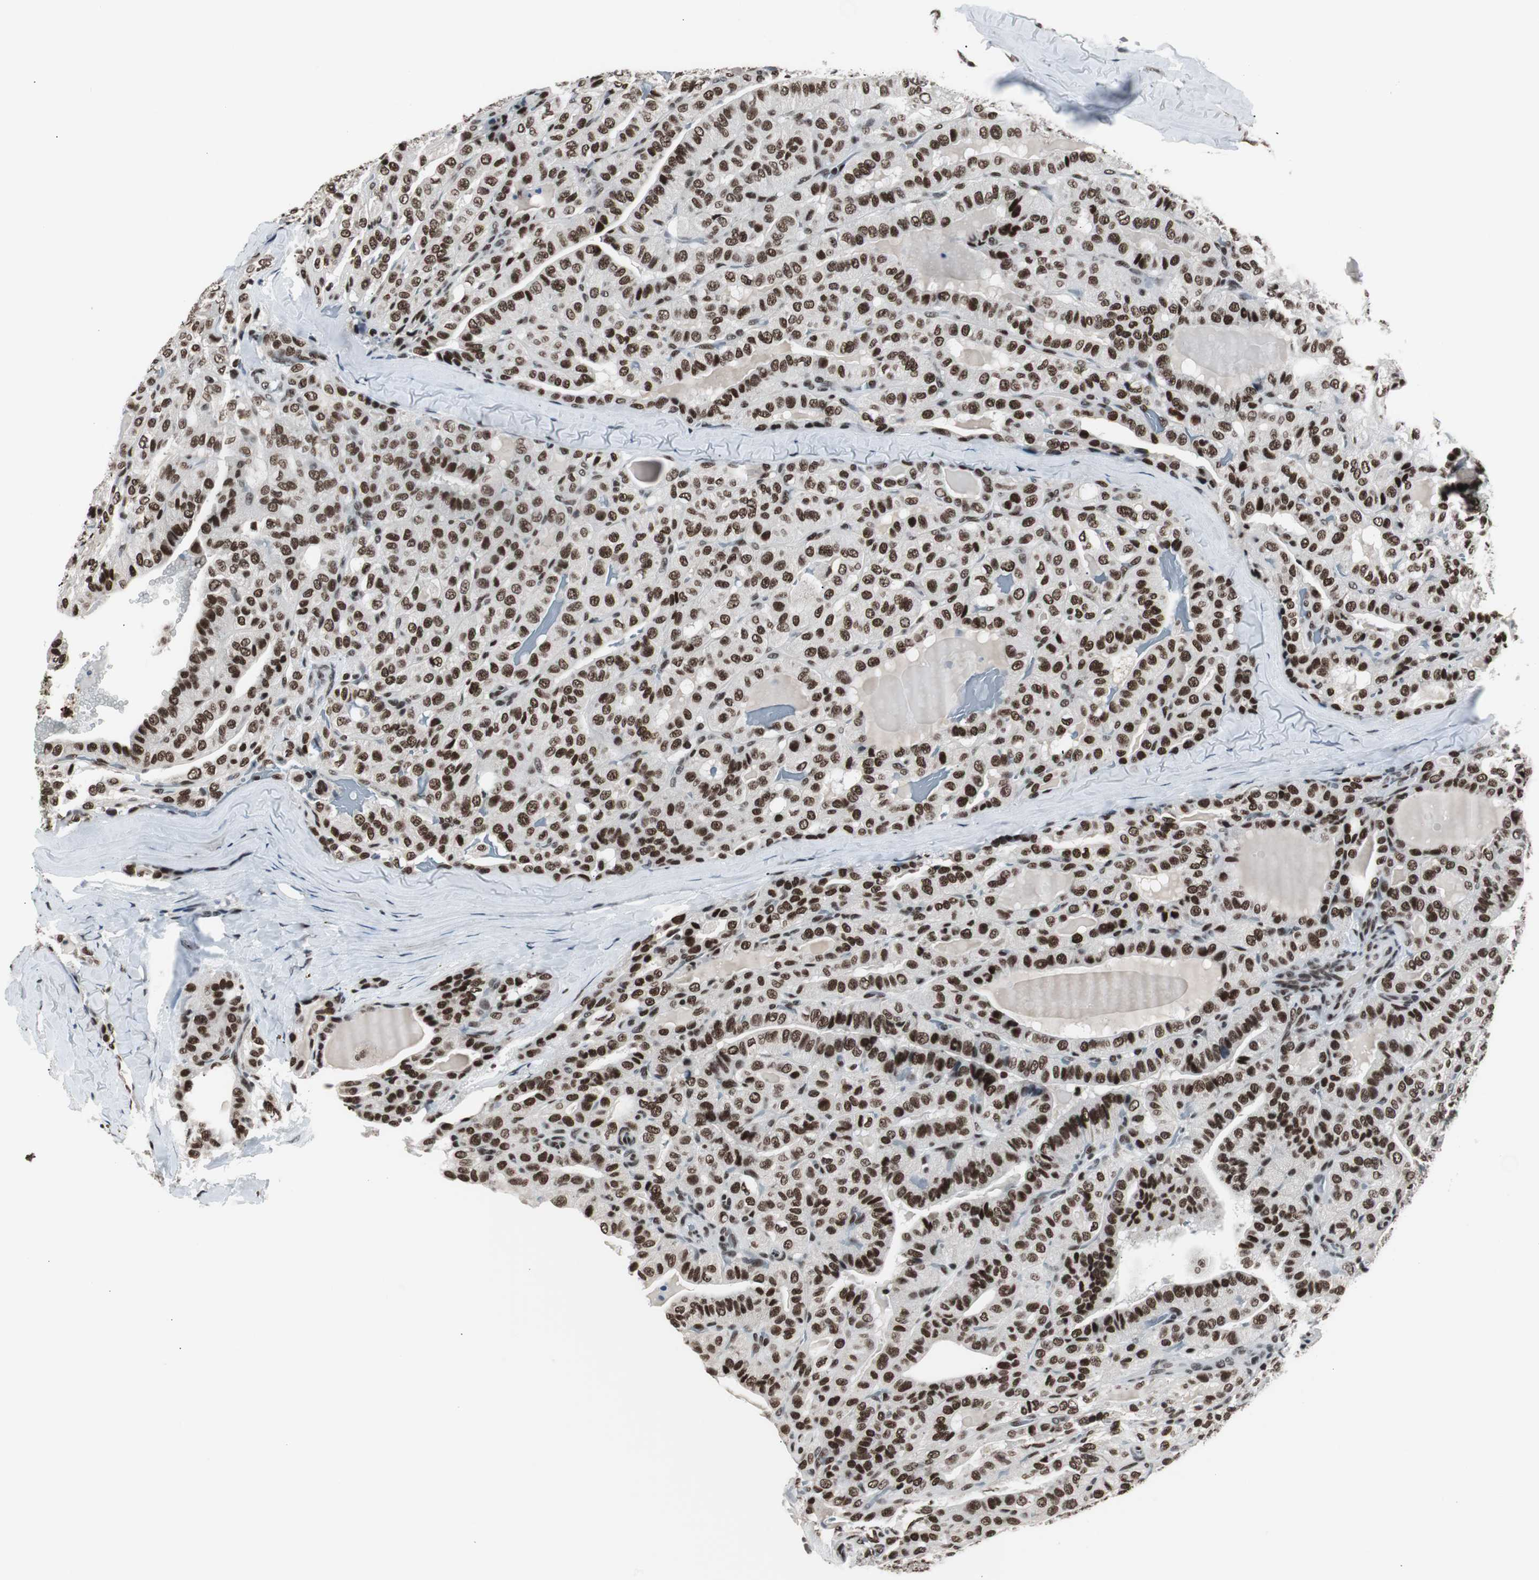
{"staining": {"intensity": "strong", "quantity": ">75%", "location": "nuclear"}, "tissue": "thyroid cancer", "cell_type": "Tumor cells", "image_type": "cancer", "snomed": [{"axis": "morphology", "description": "Papillary adenocarcinoma, NOS"}, {"axis": "topography", "description": "Thyroid gland"}], "caption": "Brown immunohistochemical staining in human thyroid papillary adenocarcinoma displays strong nuclear staining in approximately >75% of tumor cells.", "gene": "XRCC1", "patient": {"sex": "male", "age": 77}}